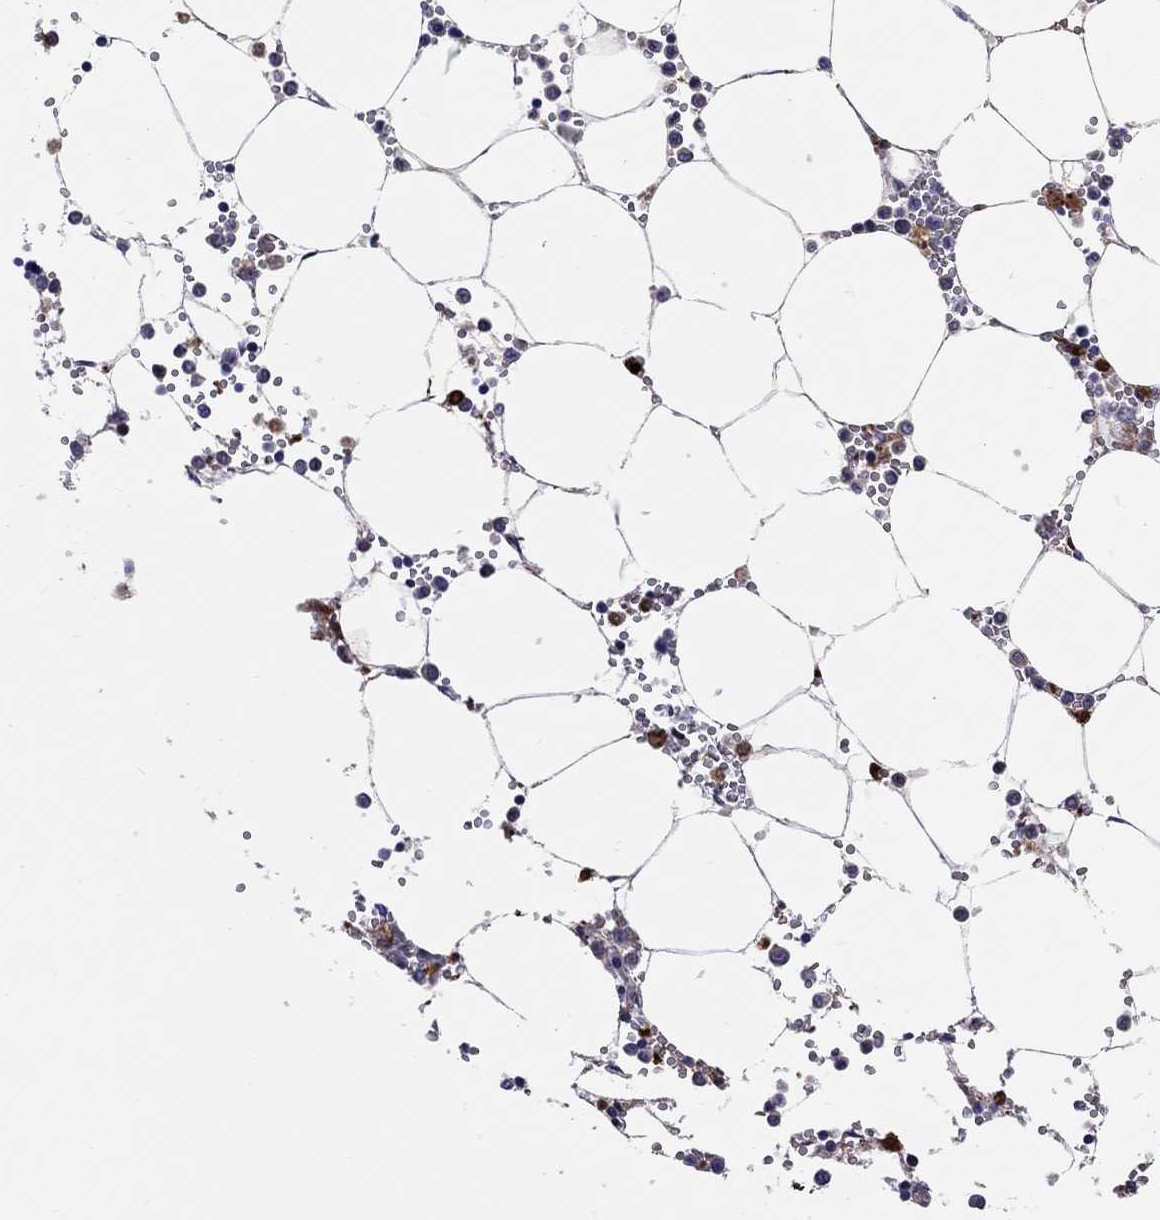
{"staining": {"intensity": "strong", "quantity": "<25%", "location": "nuclear"}, "tissue": "bone marrow", "cell_type": "Hematopoietic cells", "image_type": "normal", "snomed": [{"axis": "morphology", "description": "Normal tissue, NOS"}, {"axis": "topography", "description": "Bone marrow"}], "caption": "IHC of normal bone marrow shows medium levels of strong nuclear positivity in about <25% of hematopoietic cells.", "gene": "SERPINA3", "patient": {"sex": "male", "age": 54}}